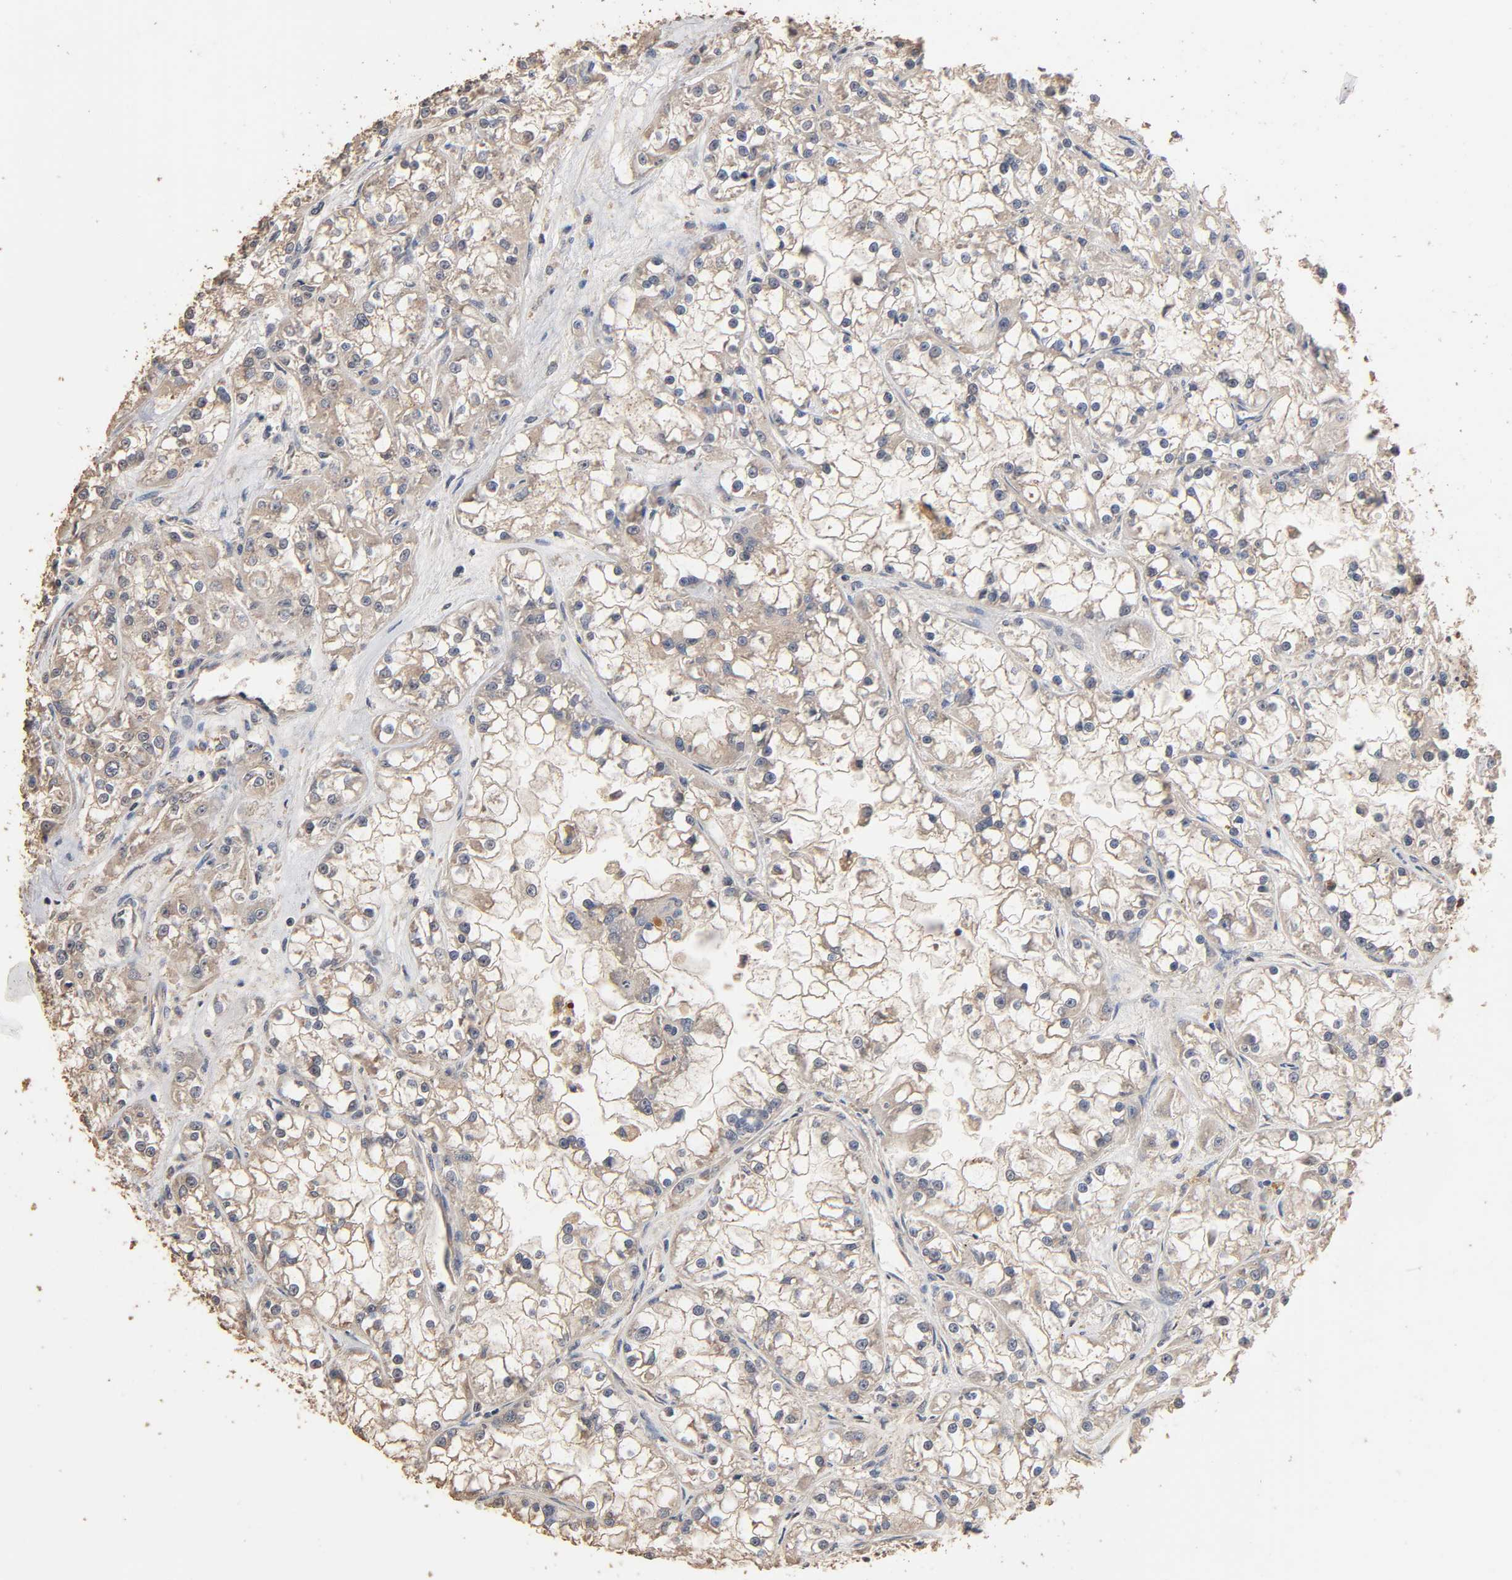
{"staining": {"intensity": "weak", "quantity": "25%-75%", "location": "cytoplasmic/membranous"}, "tissue": "renal cancer", "cell_type": "Tumor cells", "image_type": "cancer", "snomed": [{"axis": "morphology", "description": "Adenocarcinoma, NOS"}, {"axis": "topography", "description": "Kidney"}], "caption": "Adenocarcinoma (renal) tissue shows weak cytoplasmic/membranous positivity in about 25%-75% of tumor cells (Stains: DAB (3,3'-diaminobenzidine) in brown, nuclei in blue, Microscopy: brightfield microscopy at high magnification).", "gene": "ARHGEF7", "patient": {"sex": "female", "age": 52}}